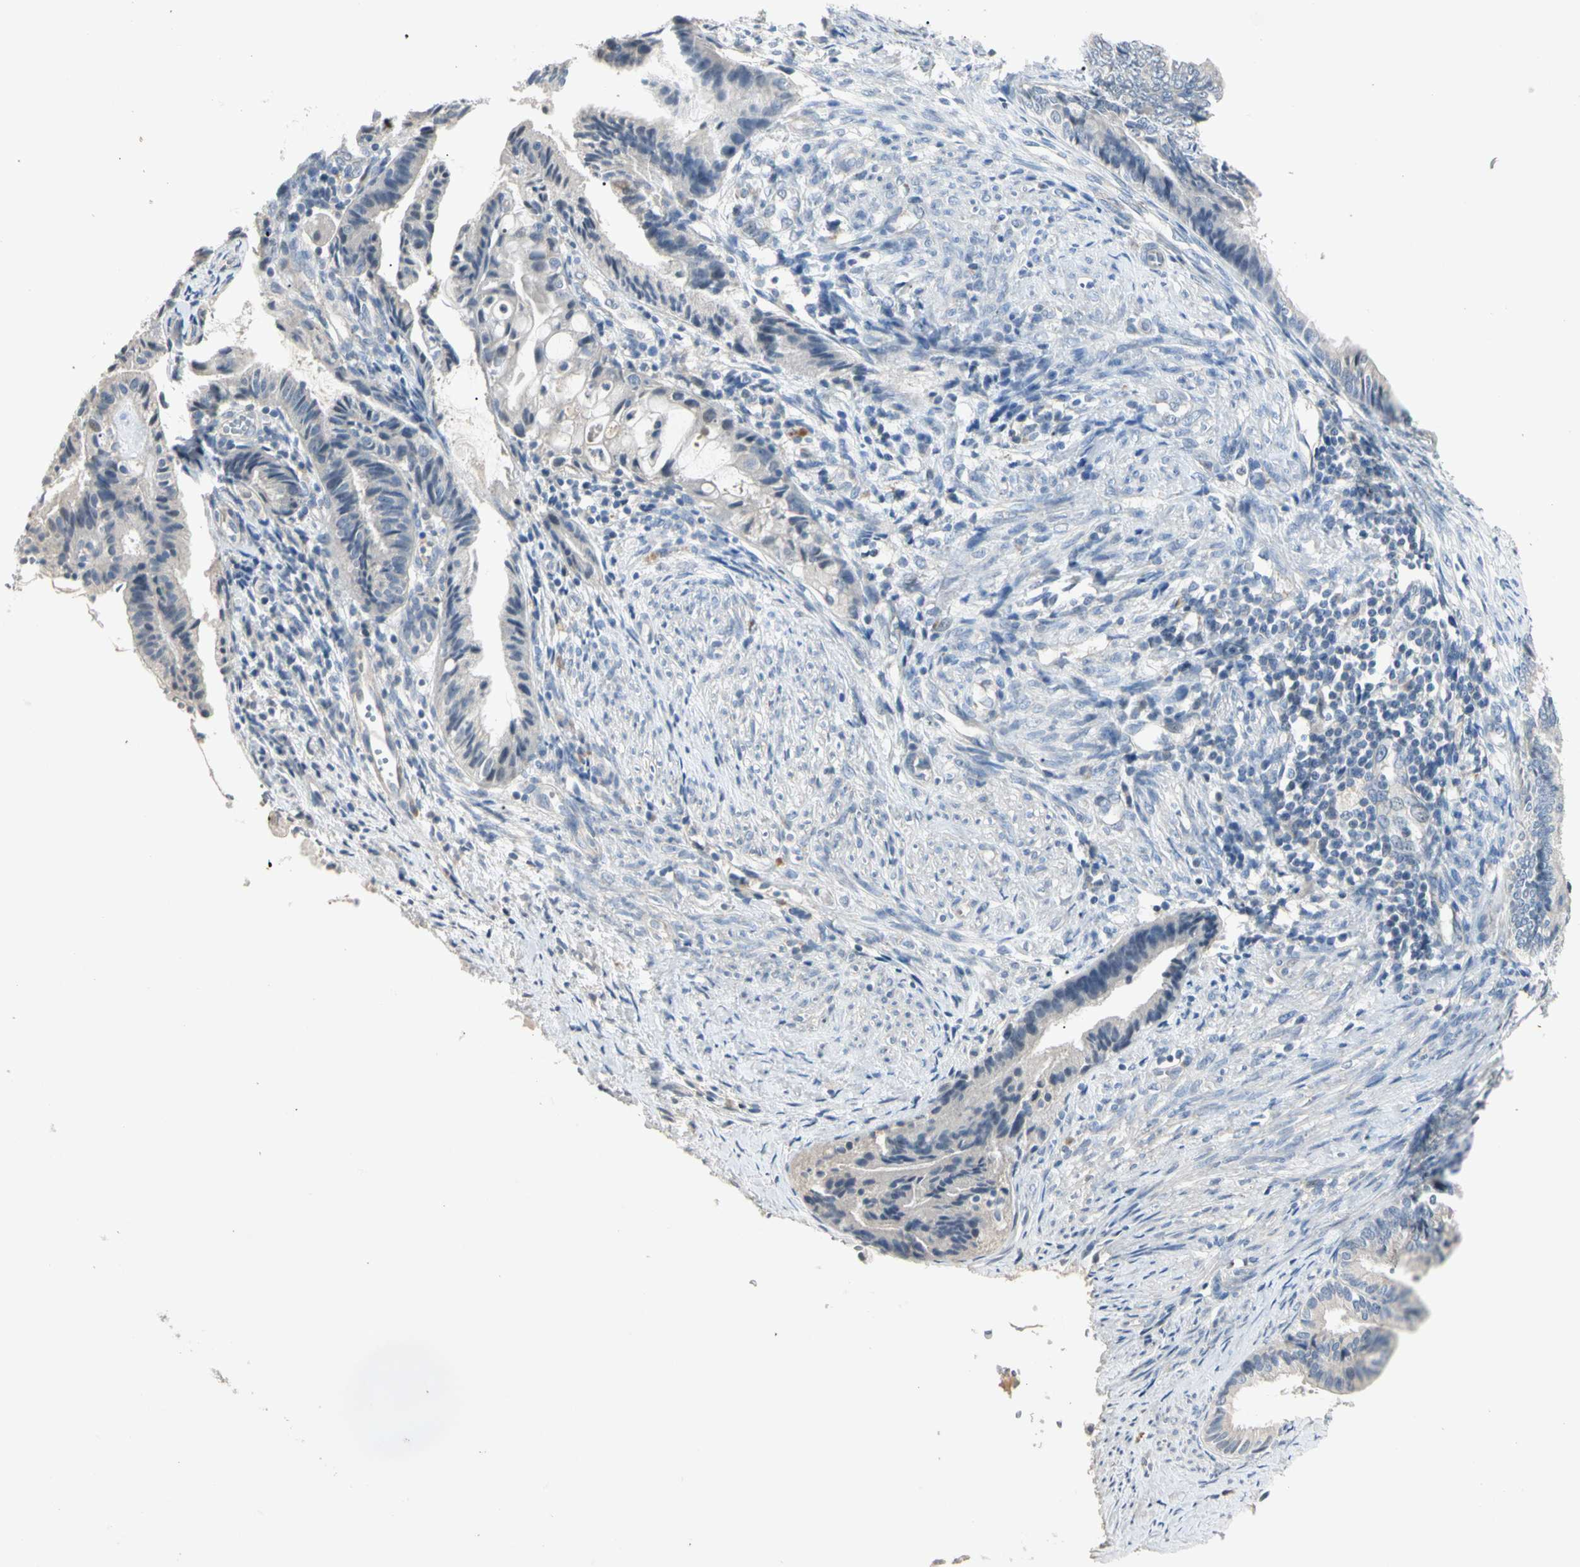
{"staining": {"intensity": "negative", "quantity": "none", "location": "none"}, "tissue": "endometrial cancer", "cell_type": "Tumor cells", "image_type": "cancer", "snomed": [{"axis": "morphology", "description": "Adenocarcinoma, NOS"}, {"axis": "topography", "description": "Endometrium"}], "caption": "This is an immunohistochemistry (IHC) image of human endometrial cancer (adenocarcinoma). There is no staining in tumor cells.", "gene": "PRSS21", "patient": {"sex": "female", "age": 86}}